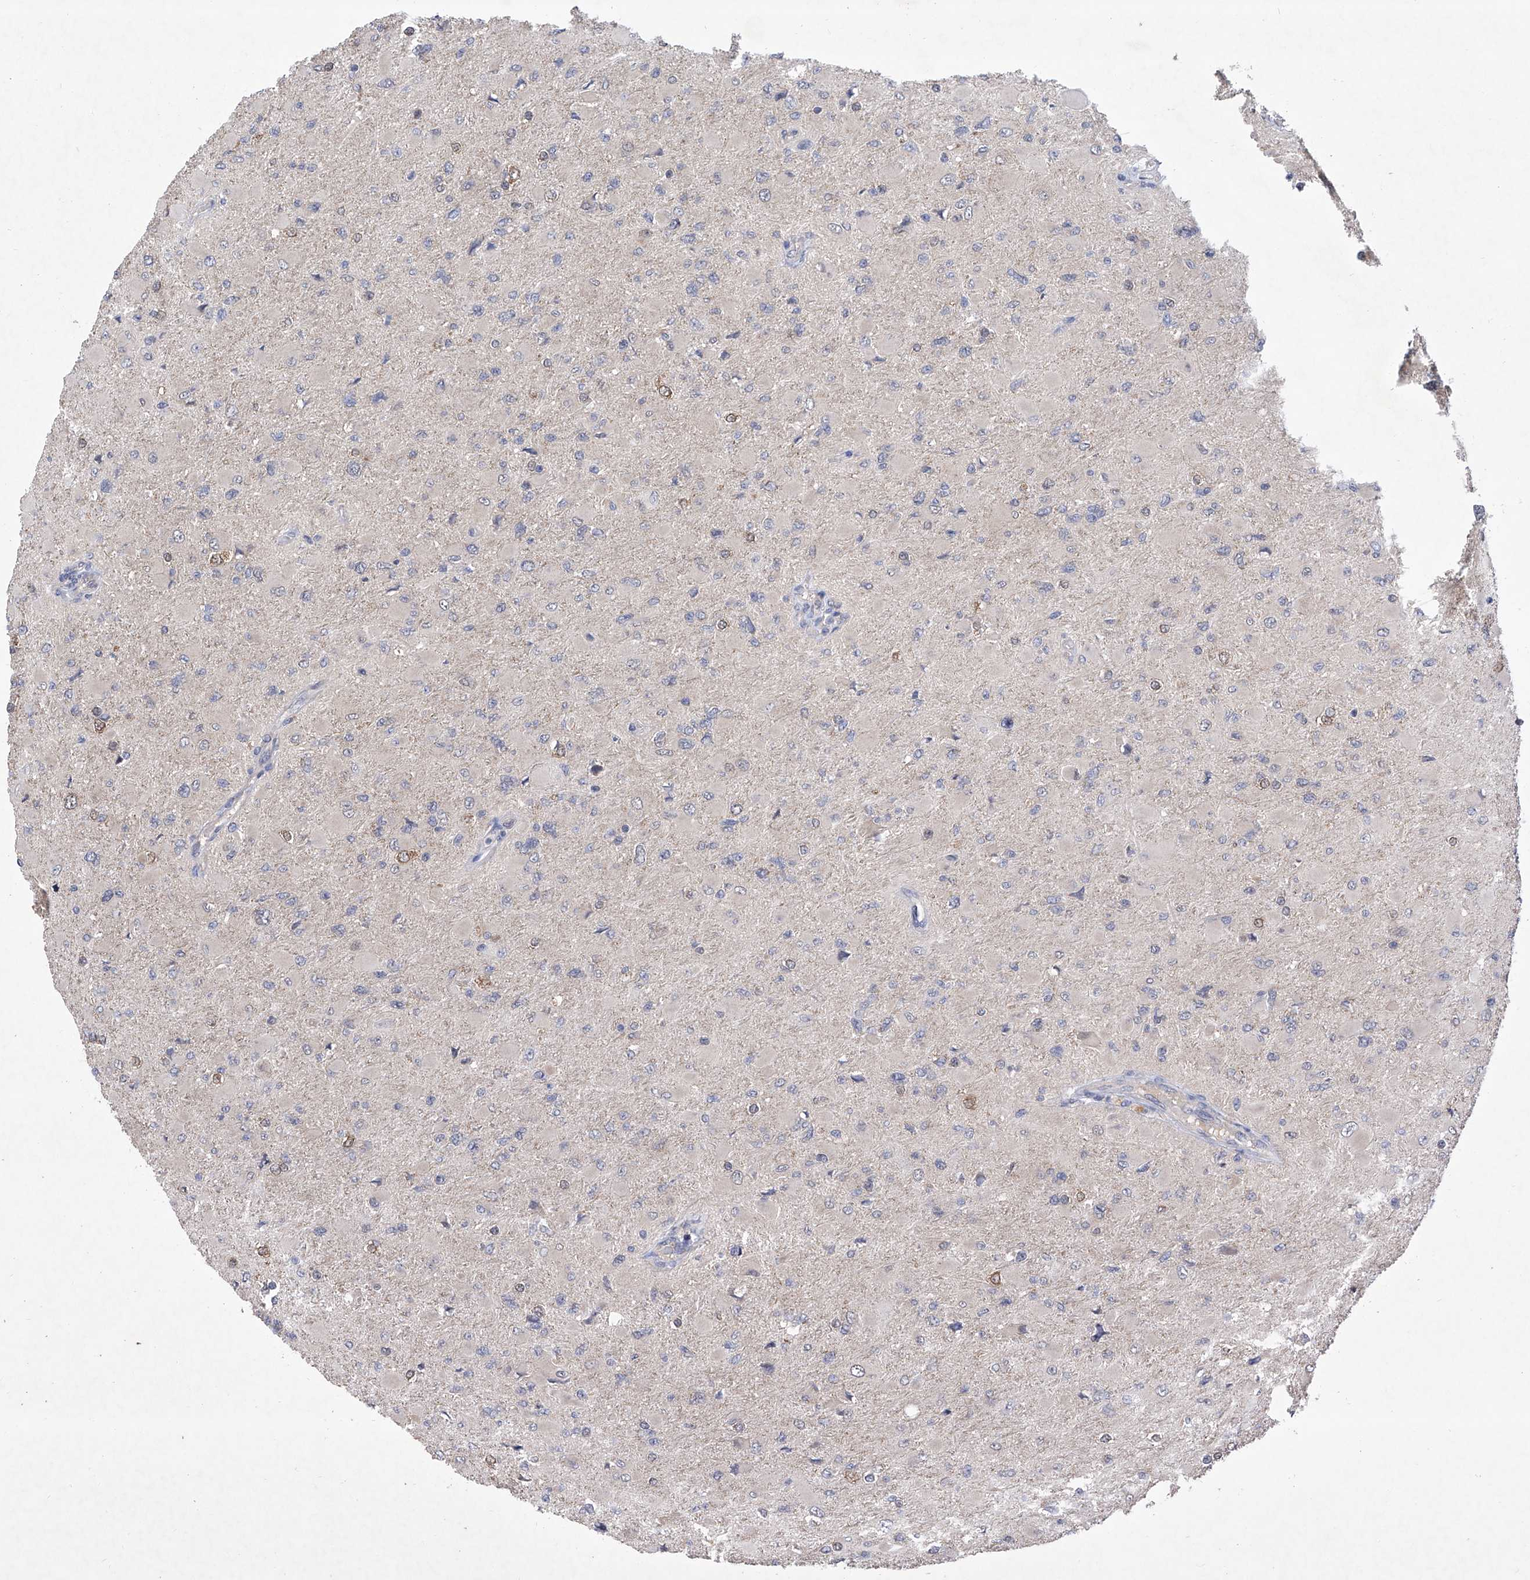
{"staining": {"intensity": "negative", "quantity": "none", "location": "none"}, "tissue": "glioma", "cell_type": "Tumor cells", "image_type": "cancer", "snomed": [{"axis": "morphology", "description": "Glioma, malignant, High grade"}, {"axis": "topography", "description": "Cerebral cortex"}], "caption": "The photomicrograph reveals no significant positivity in tumor cells of malignant glioma (high-grade).", "gene": "USP45", "patient": {"sex": "female", "age": 36}}